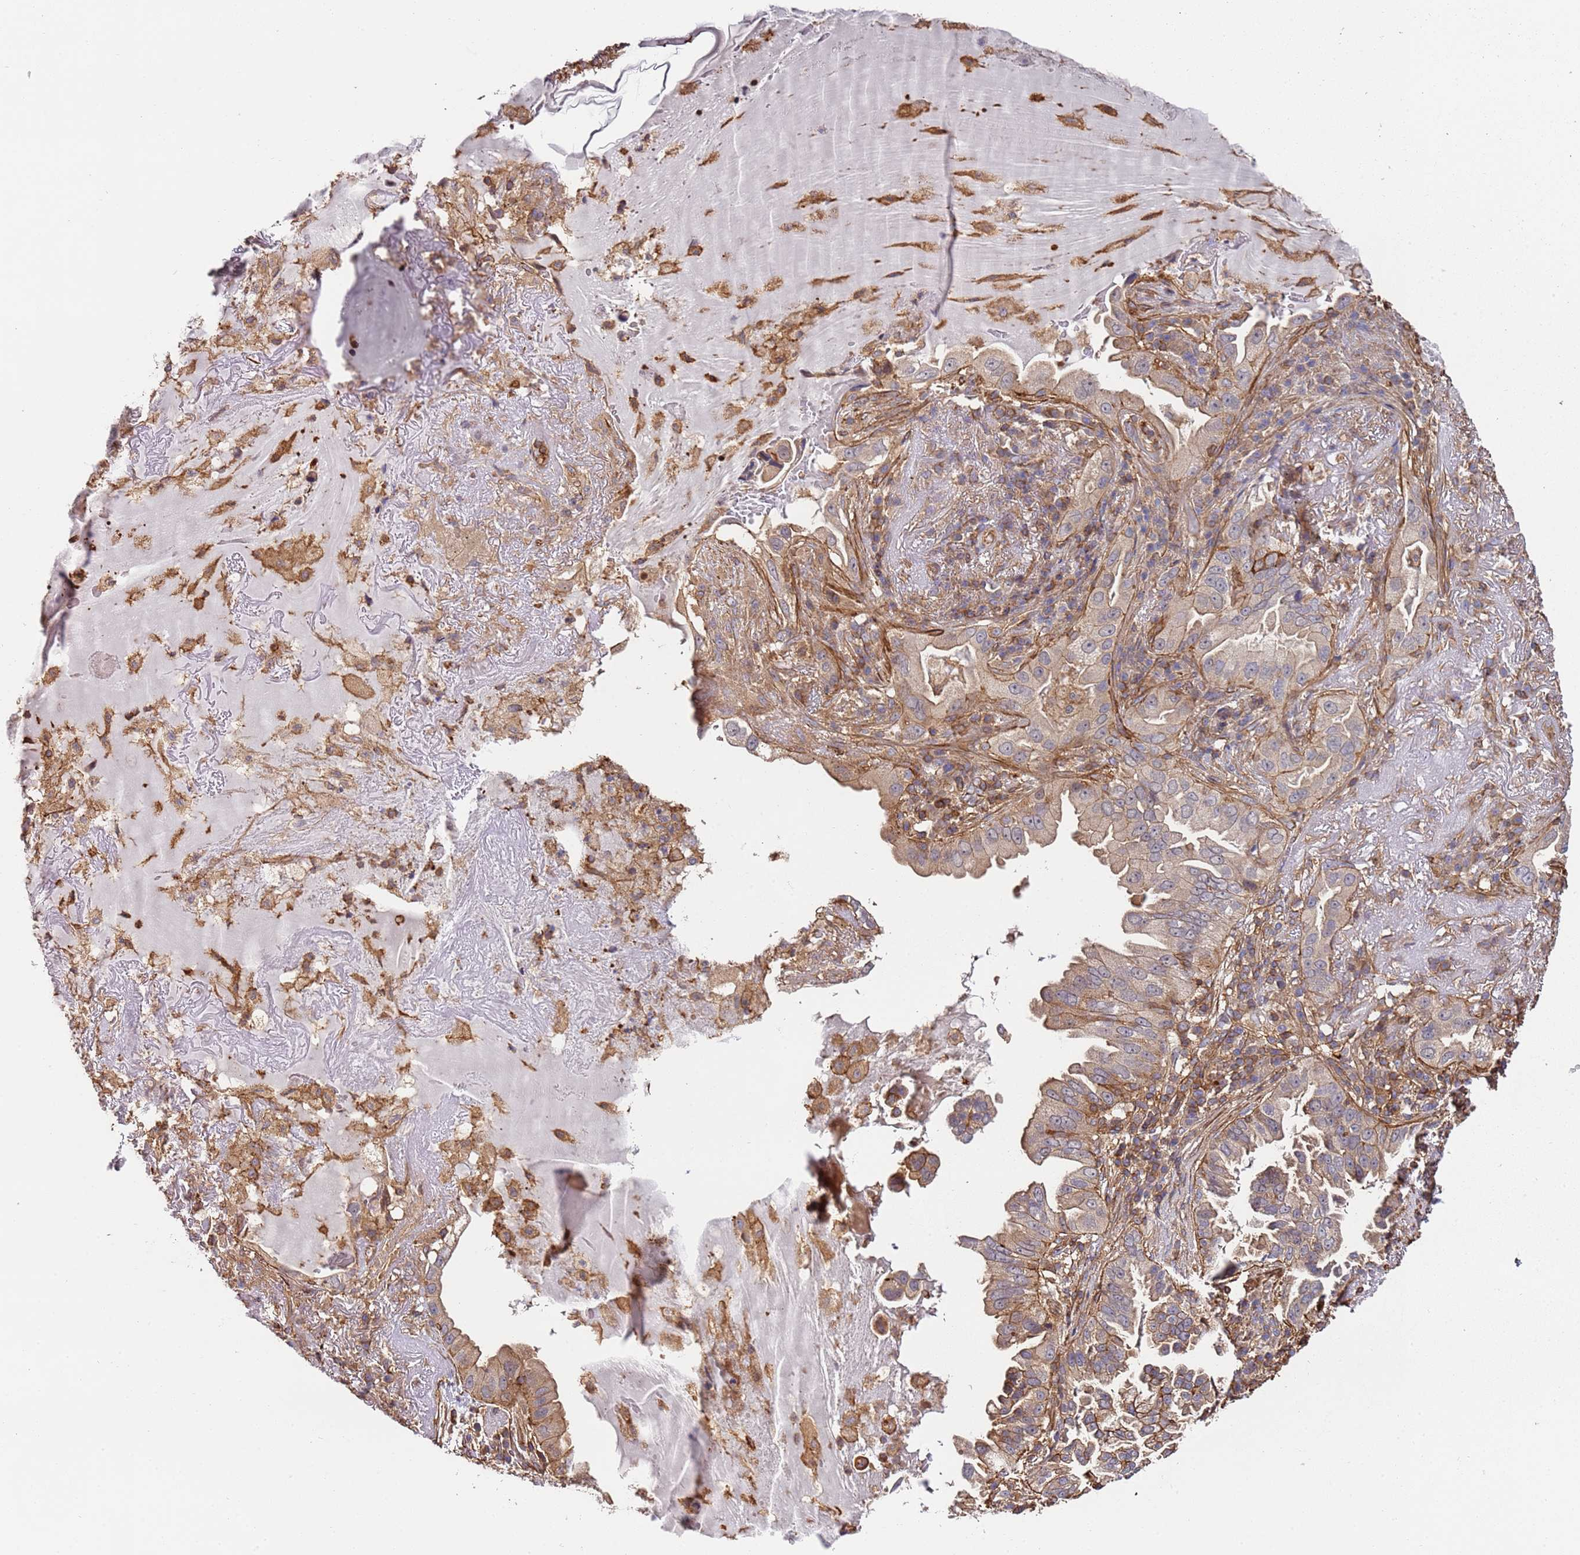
{"staining": {"intensity": "weak", "quantity": "25%-75%", "location": "cytoplasmic/membranous"}, "tissue": "lung cancer", "cell_type": "Tumor cells", "image_type": "cancer", "snomed": [{"axis": "morphology", "description": "Adenocarcinoma, NOS"}, {"axis": "topography", "description": "Lung"}], "caption": "Adenocarcinoma (lung) tissue exhibits weak cytoplasmic/membranous staining in about 25%-75% of tumor cells, visualized by immunohistochemistry.", "gene": "CYP2U1", "patient": {"sex": "female", "age": 69}}